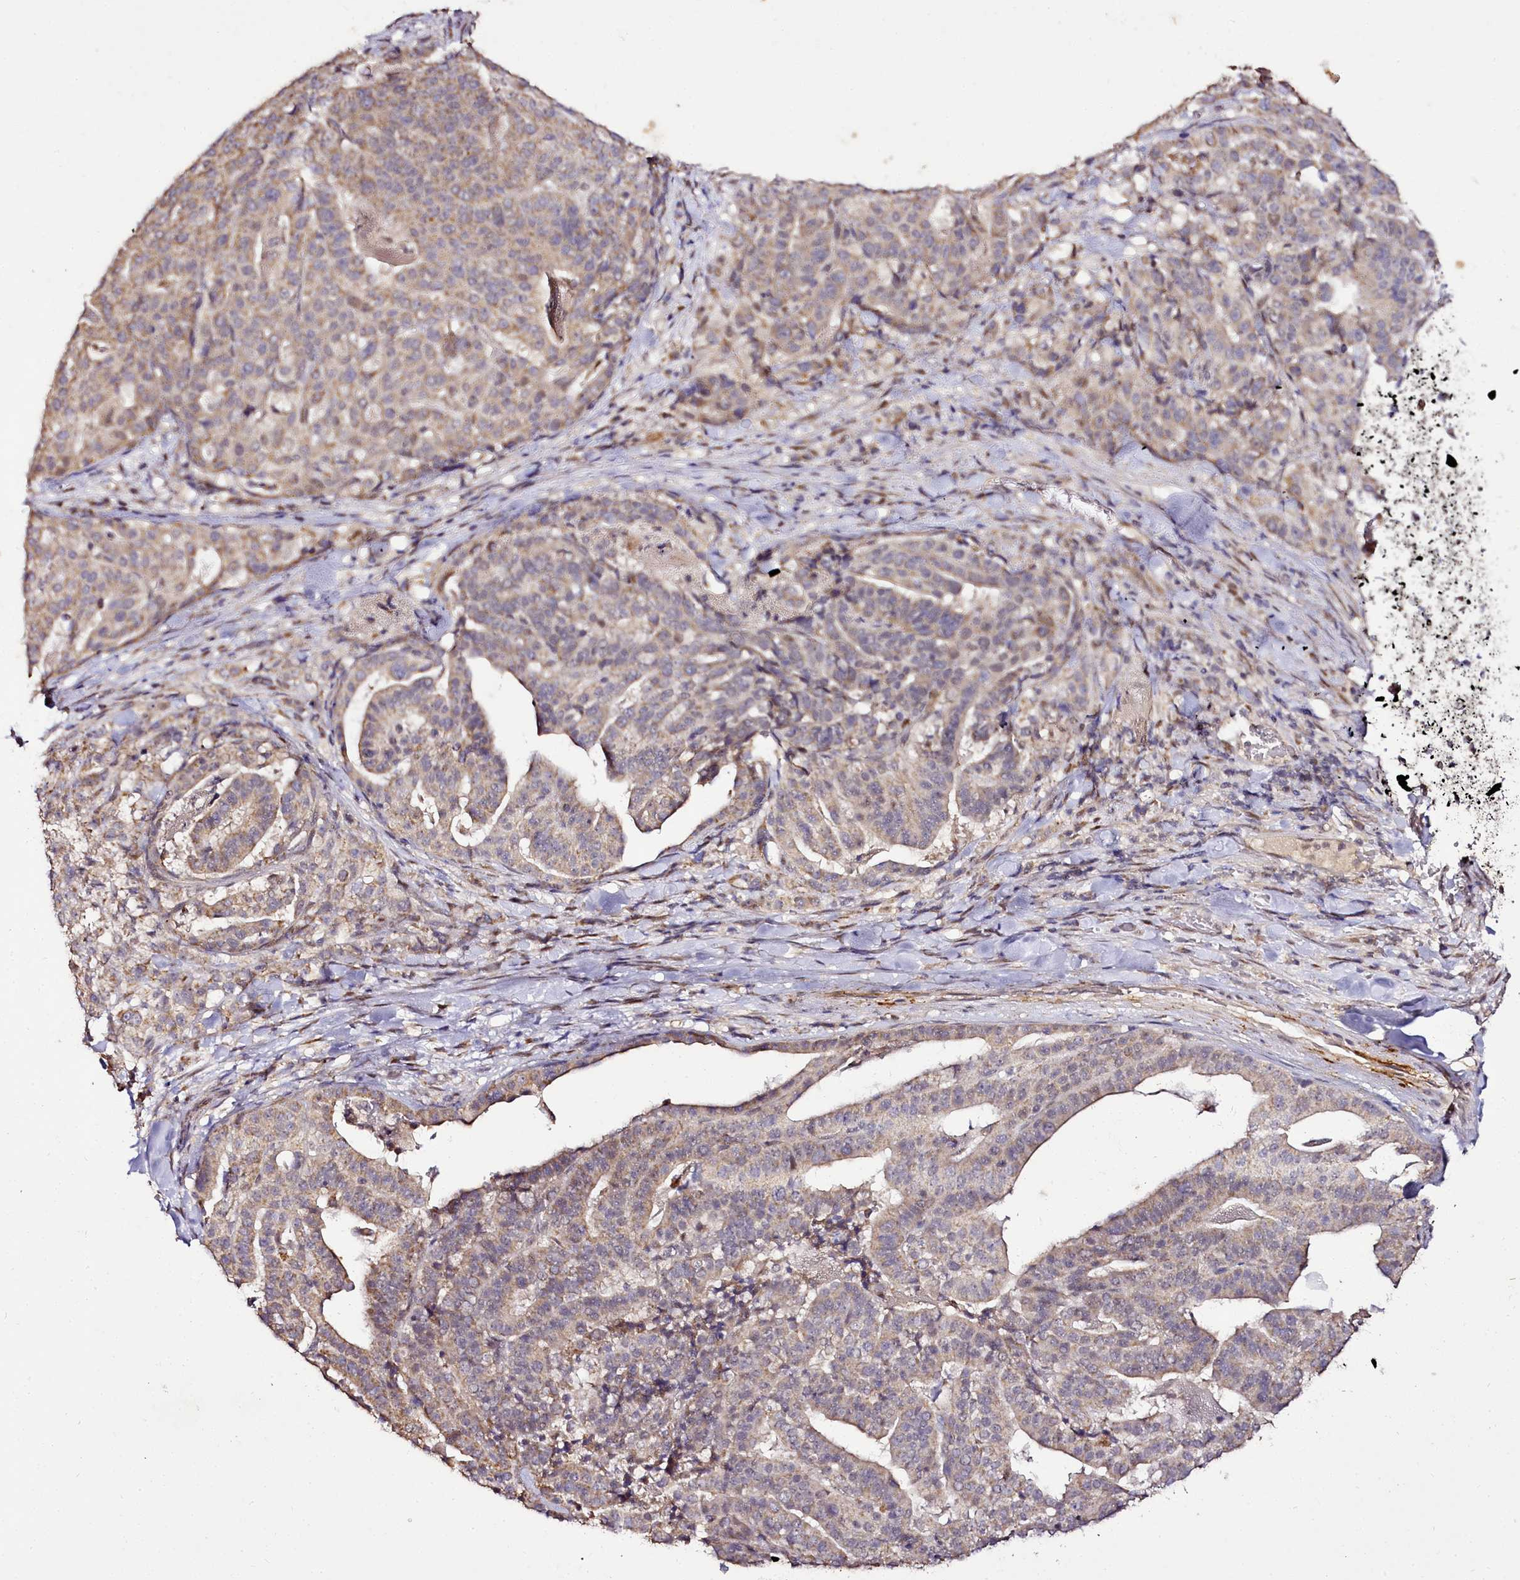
{"staining": {"intensity": "weak", "quantity": ">75%", "location": "cytoplasmic/membranous"}, "tissue": "stomach cancer", "cell_type": "Tumor cells", "image_type": "cancer", "snomed": [{"axis": "morphology", "description": "Adenocarcinoma, NOS"}, {"axis": "topography", "description": "Stomach"}], "caption": "This histopathology image displays immunohistochemistry staining of human stomach cancer (adenocarcinoma), with low weak cytoplasmic/membranous staining in about >75% of tumor cells.", "gene": "EDIL3", "patient": {"sex": "male", "age": 48}}